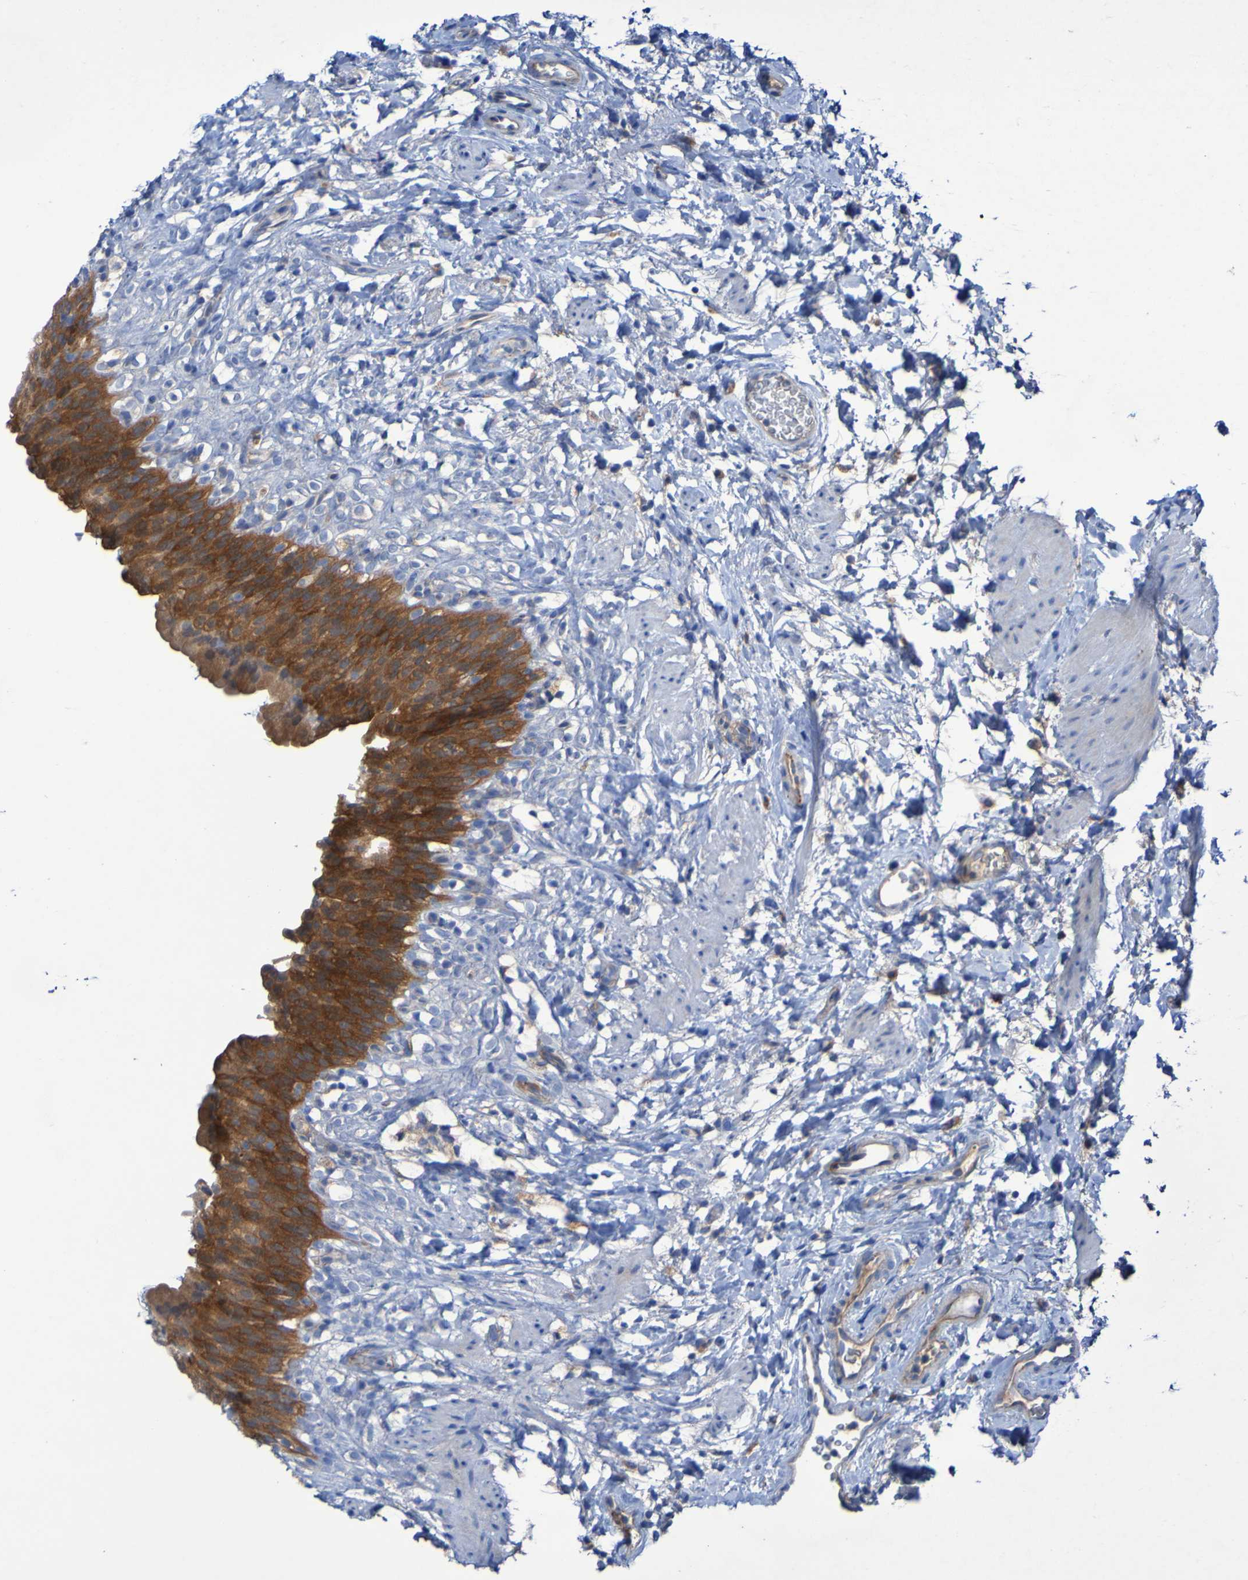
{"staining": {"intensity": "strong", "quantity": ">75%", "location": "cytoplasmic/membranous"}, "tissue": "urinary bladder", "cell_type": "Urothelial cells", "image_type": "normal", "snomed": [{"axis": "morphology", "description": "Normal tissue, NOS"}, {"axis": "topography", "description": "Urinary bladder"}], "caption": "Immunohistochemical staining of normal urinary bladder reveals >75% levels of strong cytoplasmic/membranous protein positivity in approximately >75% of urothelial cells.", "gene": "ARHGEF16", "patient": {"sex": "female", "age": 79}}